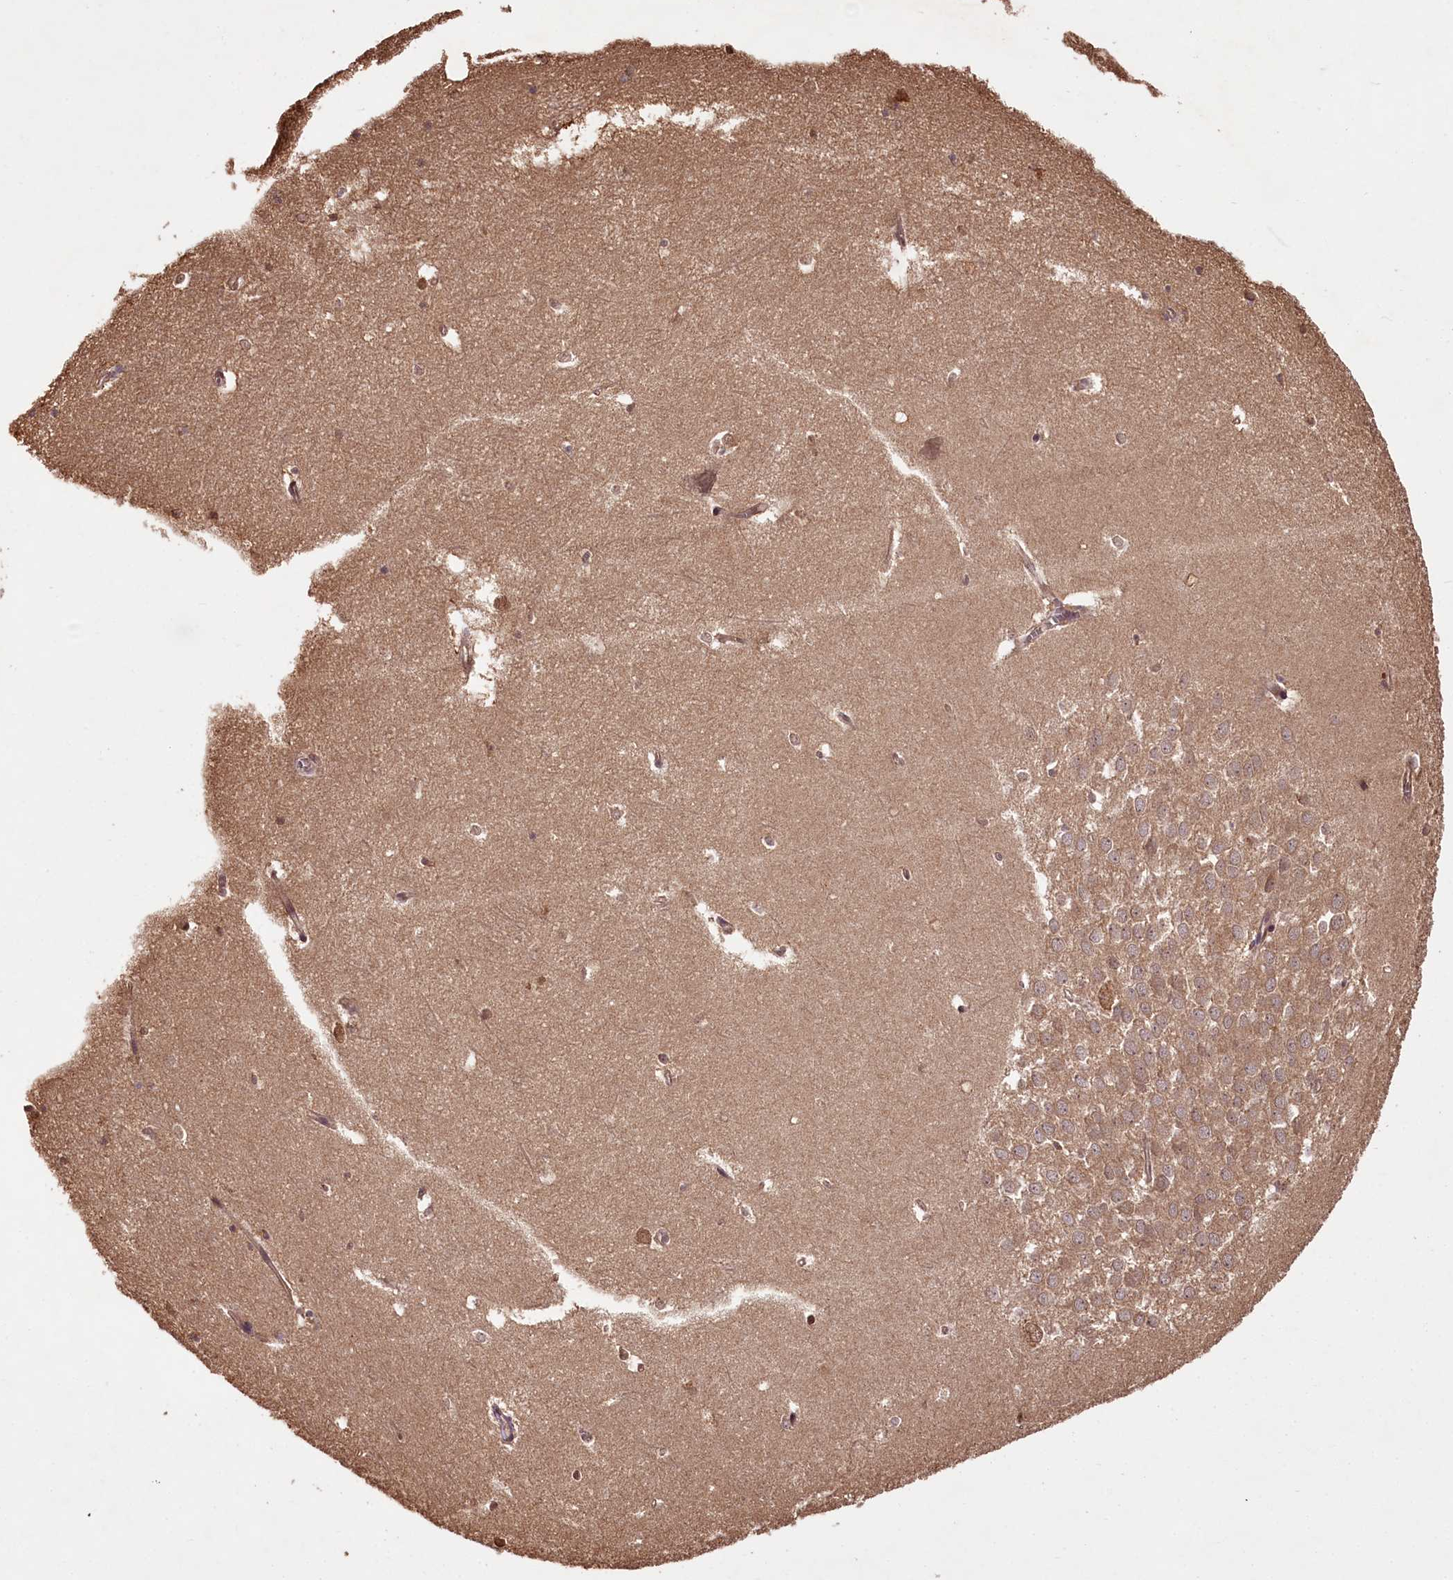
{"staining": {"intensity": "moderate", "quantity": "<25%", "location": "cytoplasmic/membranous,nuclear"}, "tissue": "hippocampus", "cell_type": "Glial cells", "image_type": "normal", "snomed": [{"axis": "morphology", "description": "Normal tissue, NOS"}, {"axis": "topography", "description": "Hippocampus"}], "caption": "Hippocampus stained for a protein (brown) demonstrates moderate cytoplasmic/membranous,nuclear positive staining in approximately <25% of glial cells.", "gene": "NPRL2", "patient": {"sex": "female", "age": 64}}